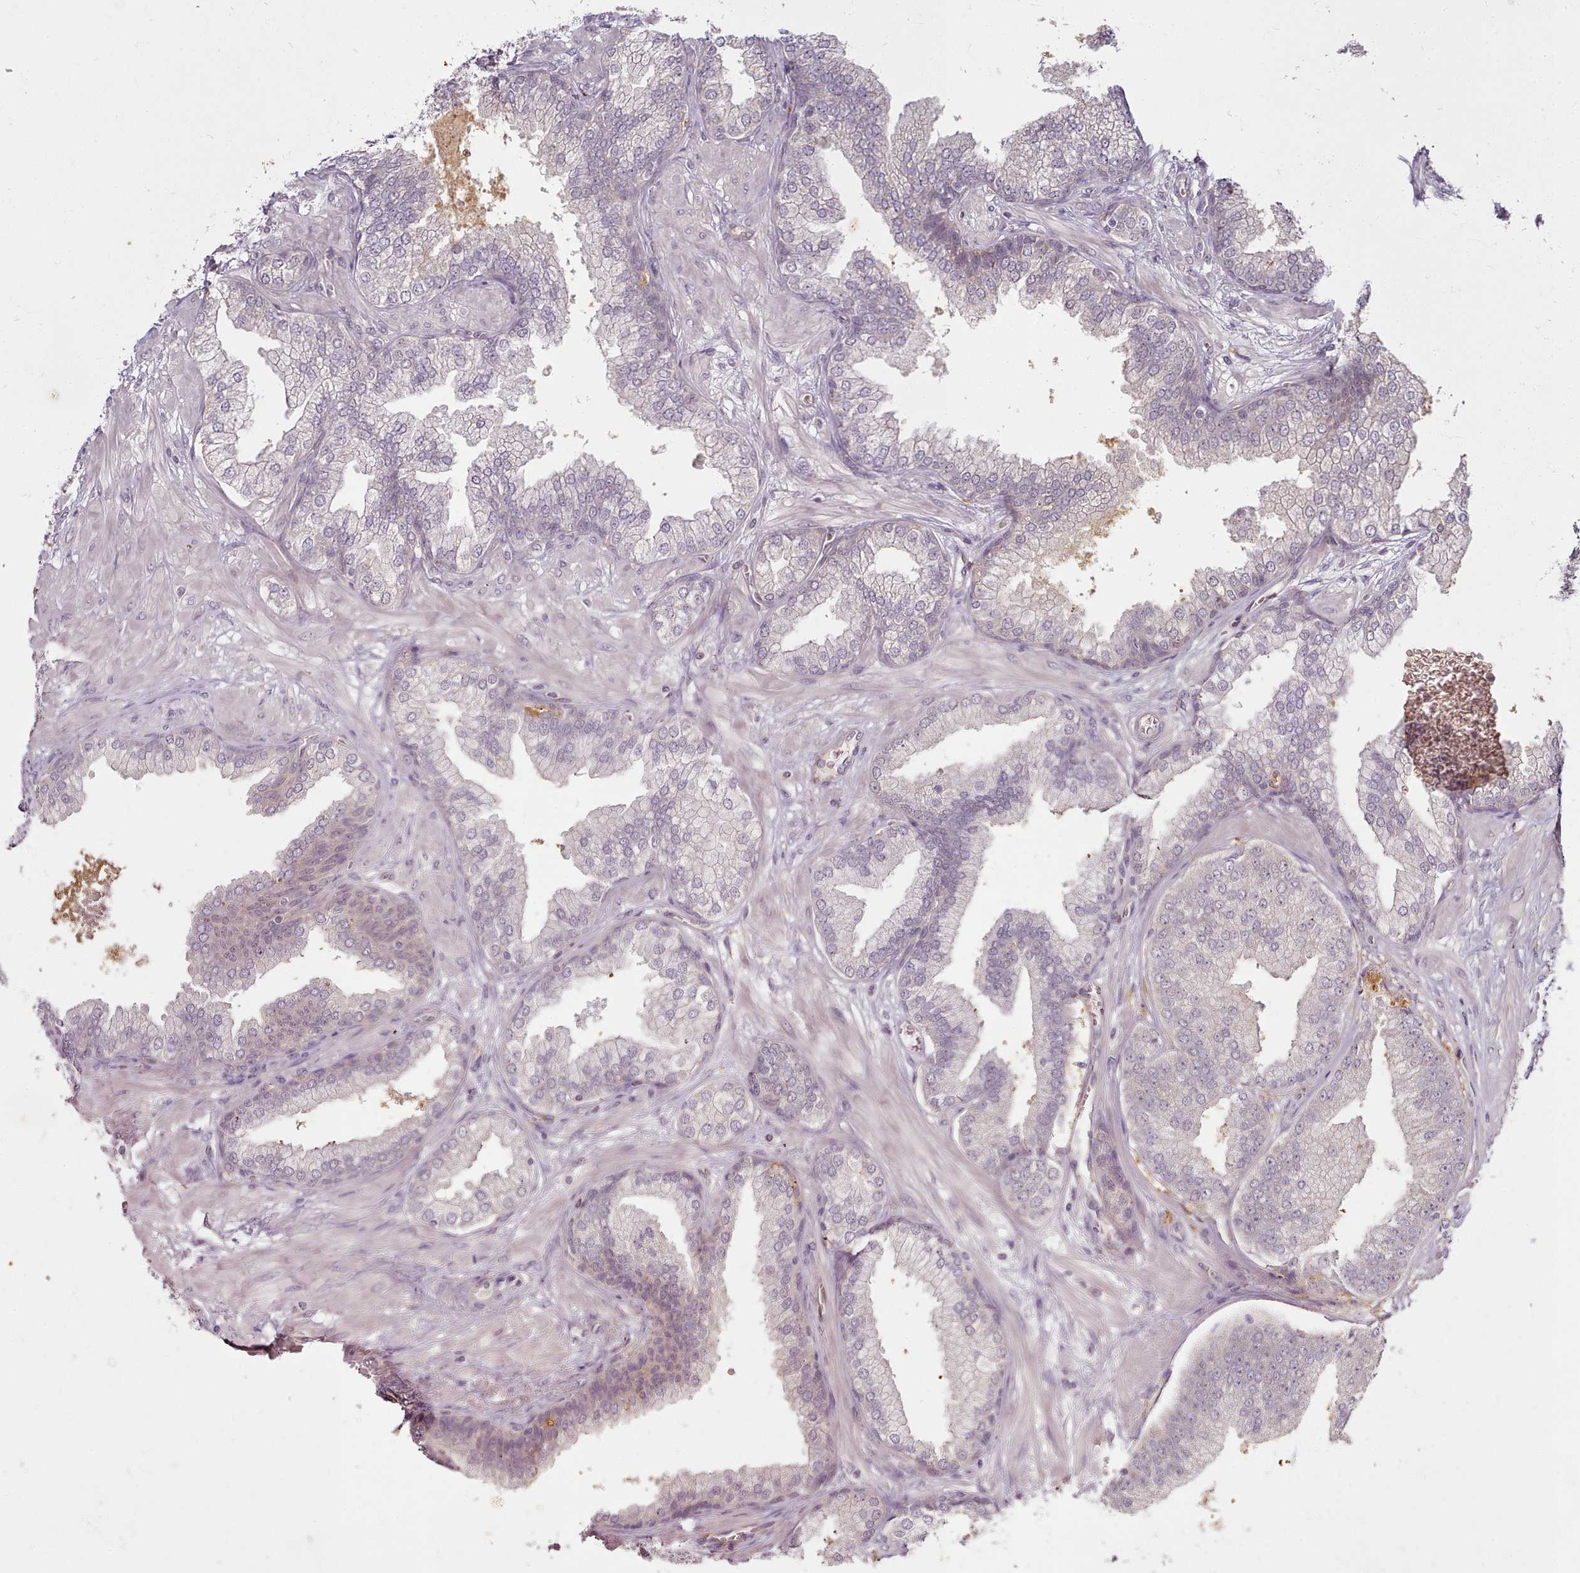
{"staining": {"intensity": "negative", "quantity": "none", "location": "none"}, "tissue": "prostate cancer", "cell_type": "Tumor cells", "image_type": "cancer", "snomed": [{"axis": "morphology", "description": "Adenocarcinoma, Low grade"}, {"axis": "topography", "description": "Prostate"}], "caption": "High magnification brightfield microscopy of prostate cancer stained with DAB (brown) and counterstained with hematoxylin (blue): tumor cells show no significant staining.", "gene": "C1QTNF5", "patient": {"sex": "male", "age": 55}}